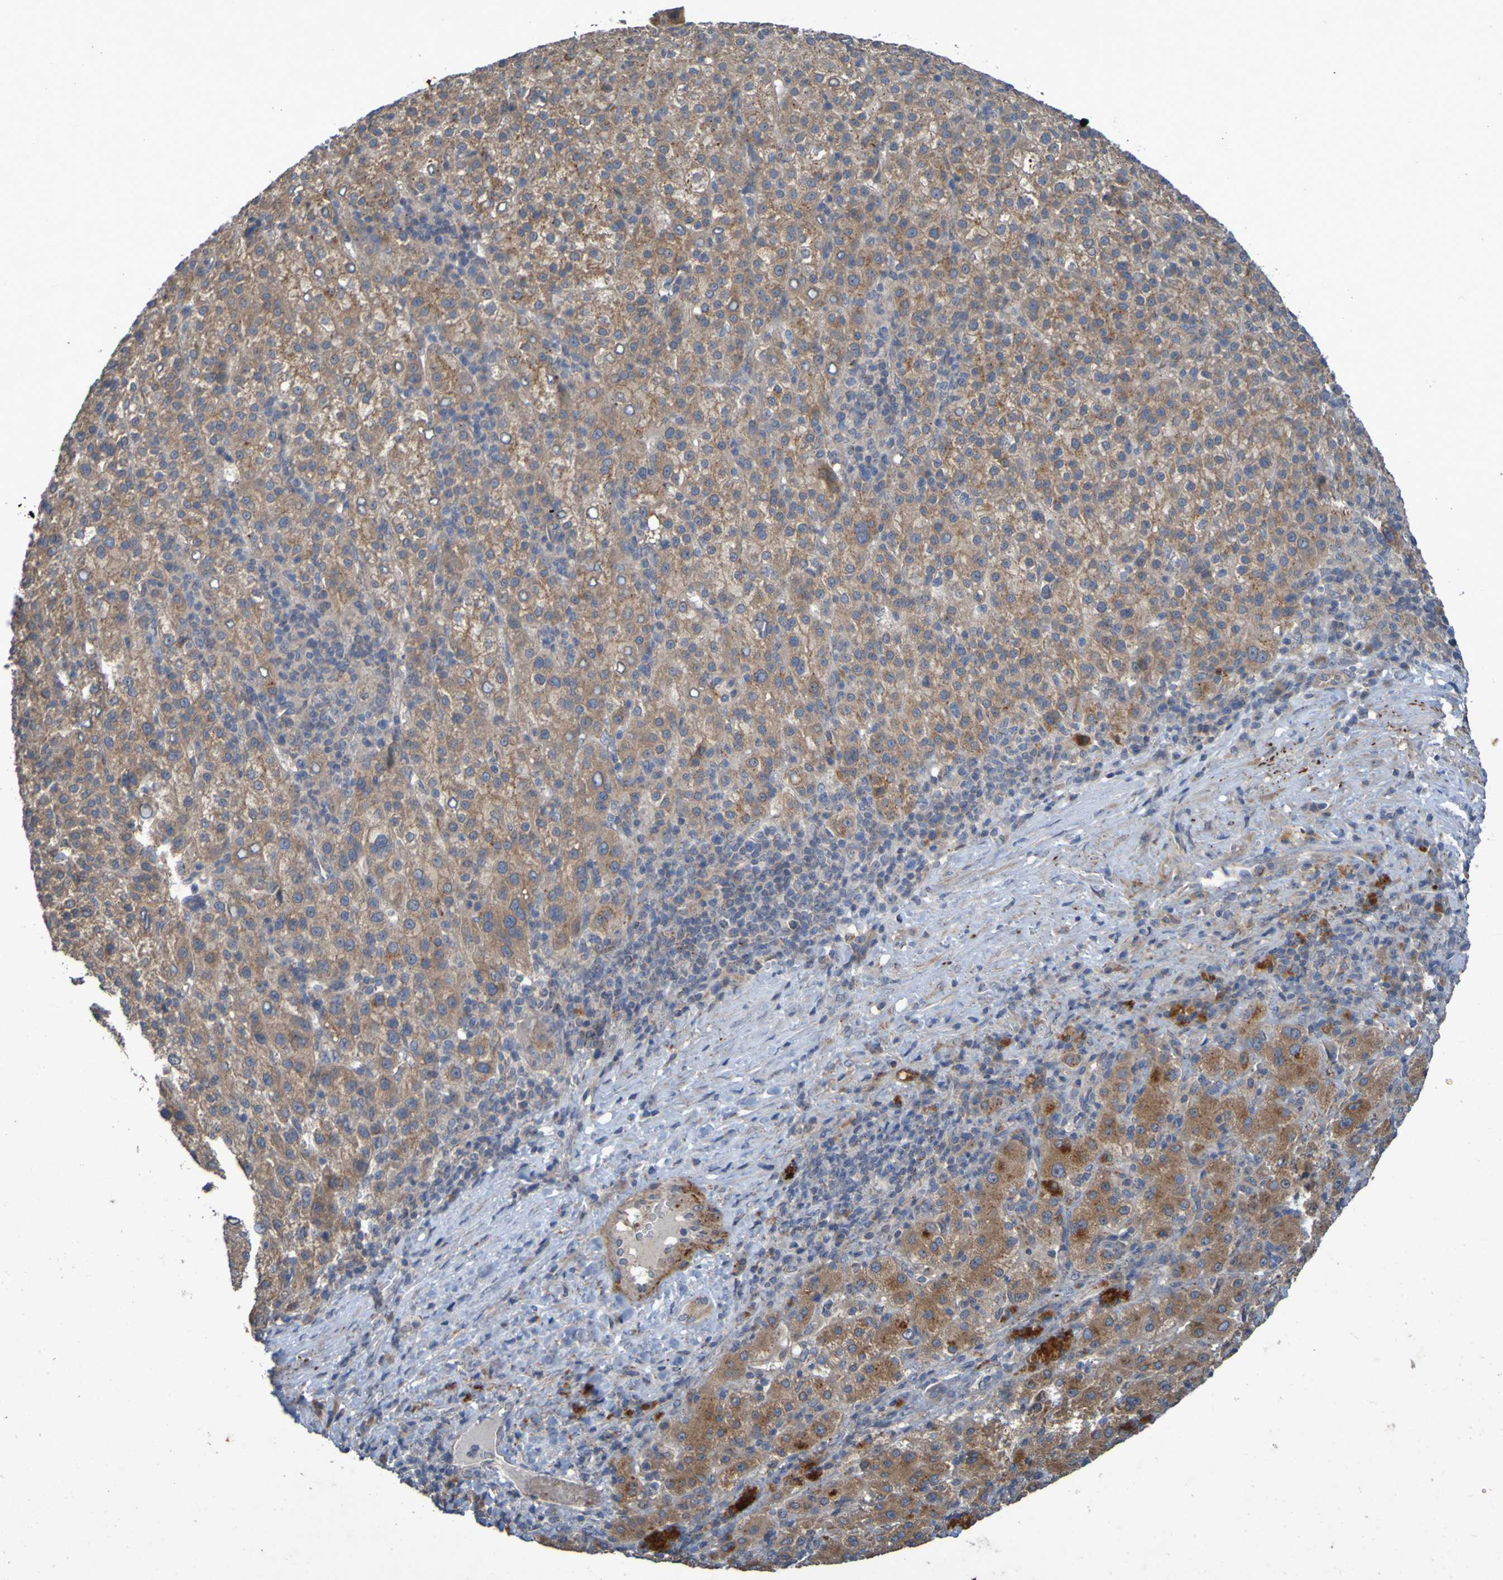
{"staining": {"intensity": "weak", "quantity": ">75%", "location": "cytoplasmic/membranous"}, "tissue": "liver cancer", "cell_type": "Tumor cells", "image_type": "cancer", "snomed": [{"axis": "morphology", "description": "Carcinoma, Hepatocellular, NOS"}, {"axis": "topography", "description": "Liver"}], "caption": "Immunohistochemistry image of neoplastic tissue: human liver cancer (hepatocellular carcinoma) stained using immunohistochemistry exhibits low levels of weak protein expression localized specifically in the cytoplasmic/membranous of tumor cells, appearing as a cytoplasmic/membranous brown color.", "gene": "ANGPT4", "patient": {"sex": "female", "age": 58}}